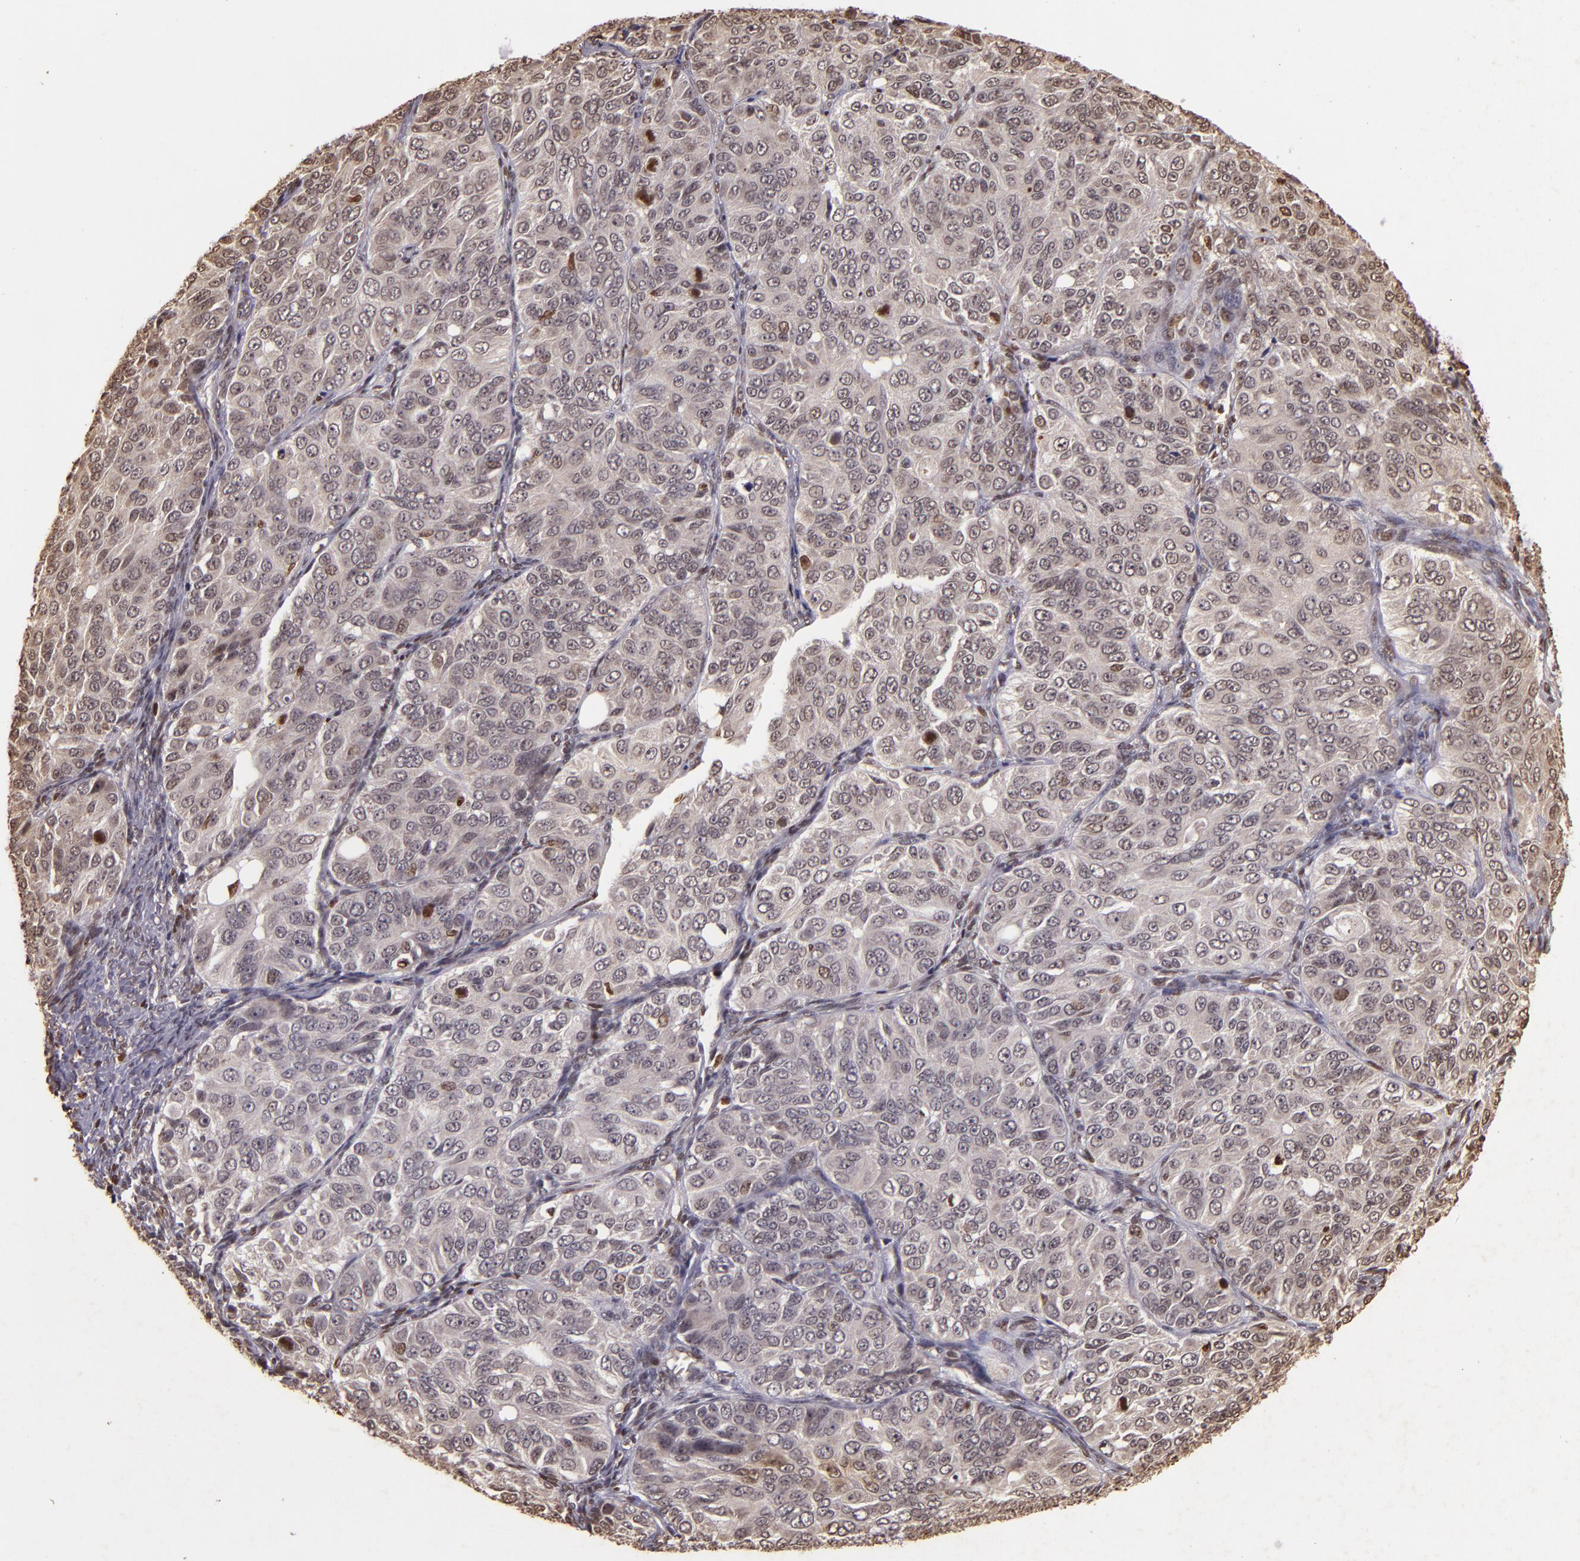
{"staining": {"intensity": "weak", "quantity": ">75%", "location": "cytoplasmic/membranous,nuclear"}, "tissue": "ovarian cancer", "cell_type": "Tumor cells", "image_type": "cancer", "snomed": [{"axis": "morphology", "description": "Carcinoma, endometroid"}, {"axis": "topography", "description": "Ovary"}], "caption": "Human ovarian cancer stained with a brown dye reveals weak cytoplasmic/membranous and nuclear positive staining in about >75% of tumor cells.", "gene": "CUL1", "patient": {"sex": "female", "age": 51}}